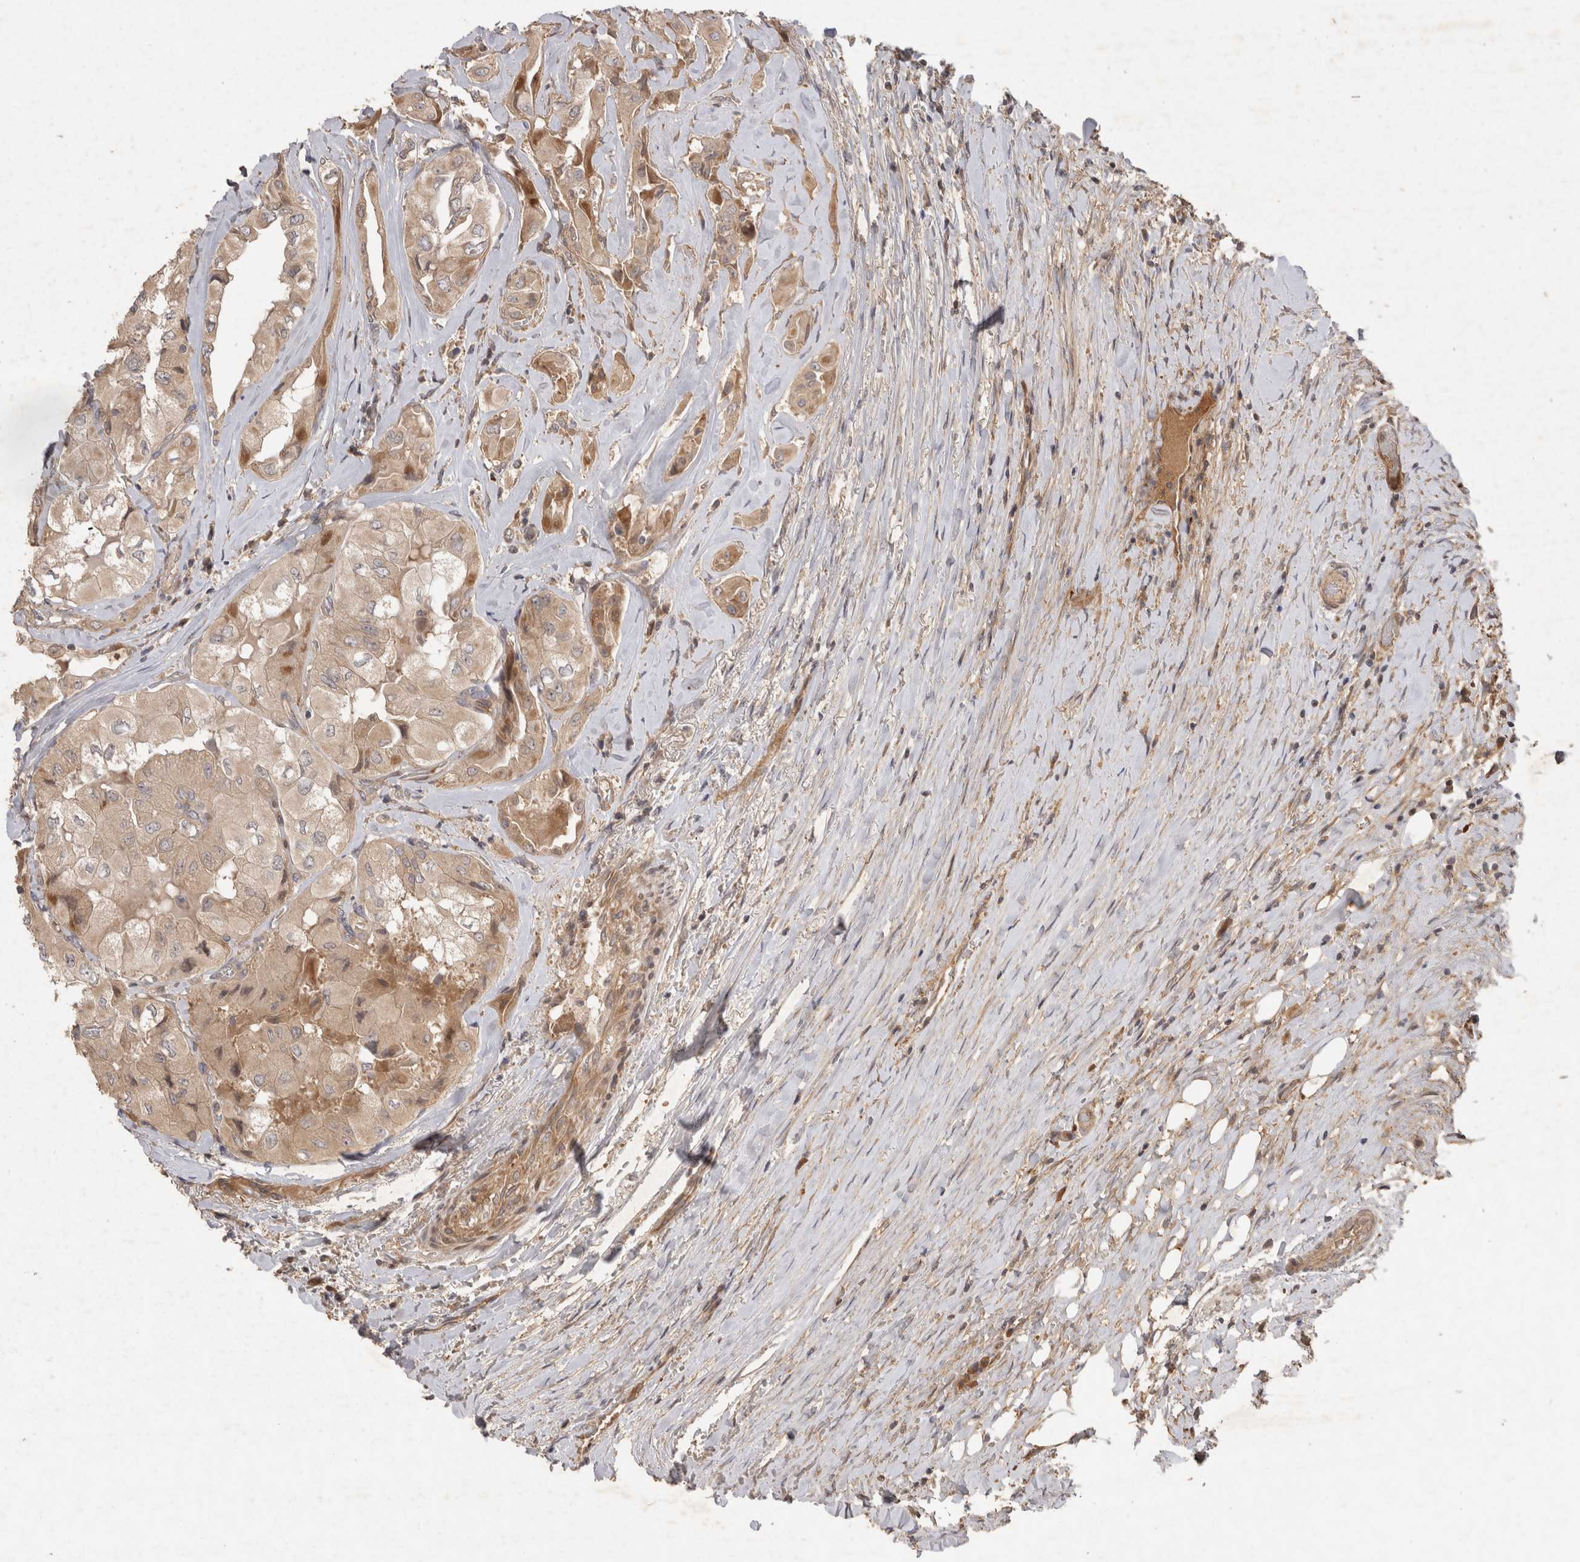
{"staining": {"intensity": "weak", "quantity": ">75%", "location": "cytoplasmic/membranous"}, "tissue": "thyroid cancer", "cell_type": "Tumor cells", "image_type": "cancer", "snomed": [{"axis": "morphology", "description": "Papillary adenocarcinoma, NOS"}, {"axis": "topography", "description": "Thyroid gland"}], "caption": "Papillary adenocarcinoma (thyroid) was stained to show a protein in brown. There is low levels of weak cytoplasmic/membranous positivity in about >75% of tumor cells.", "gene": "PPP1R42", "patient": {"sex": "female", "age": 59}}